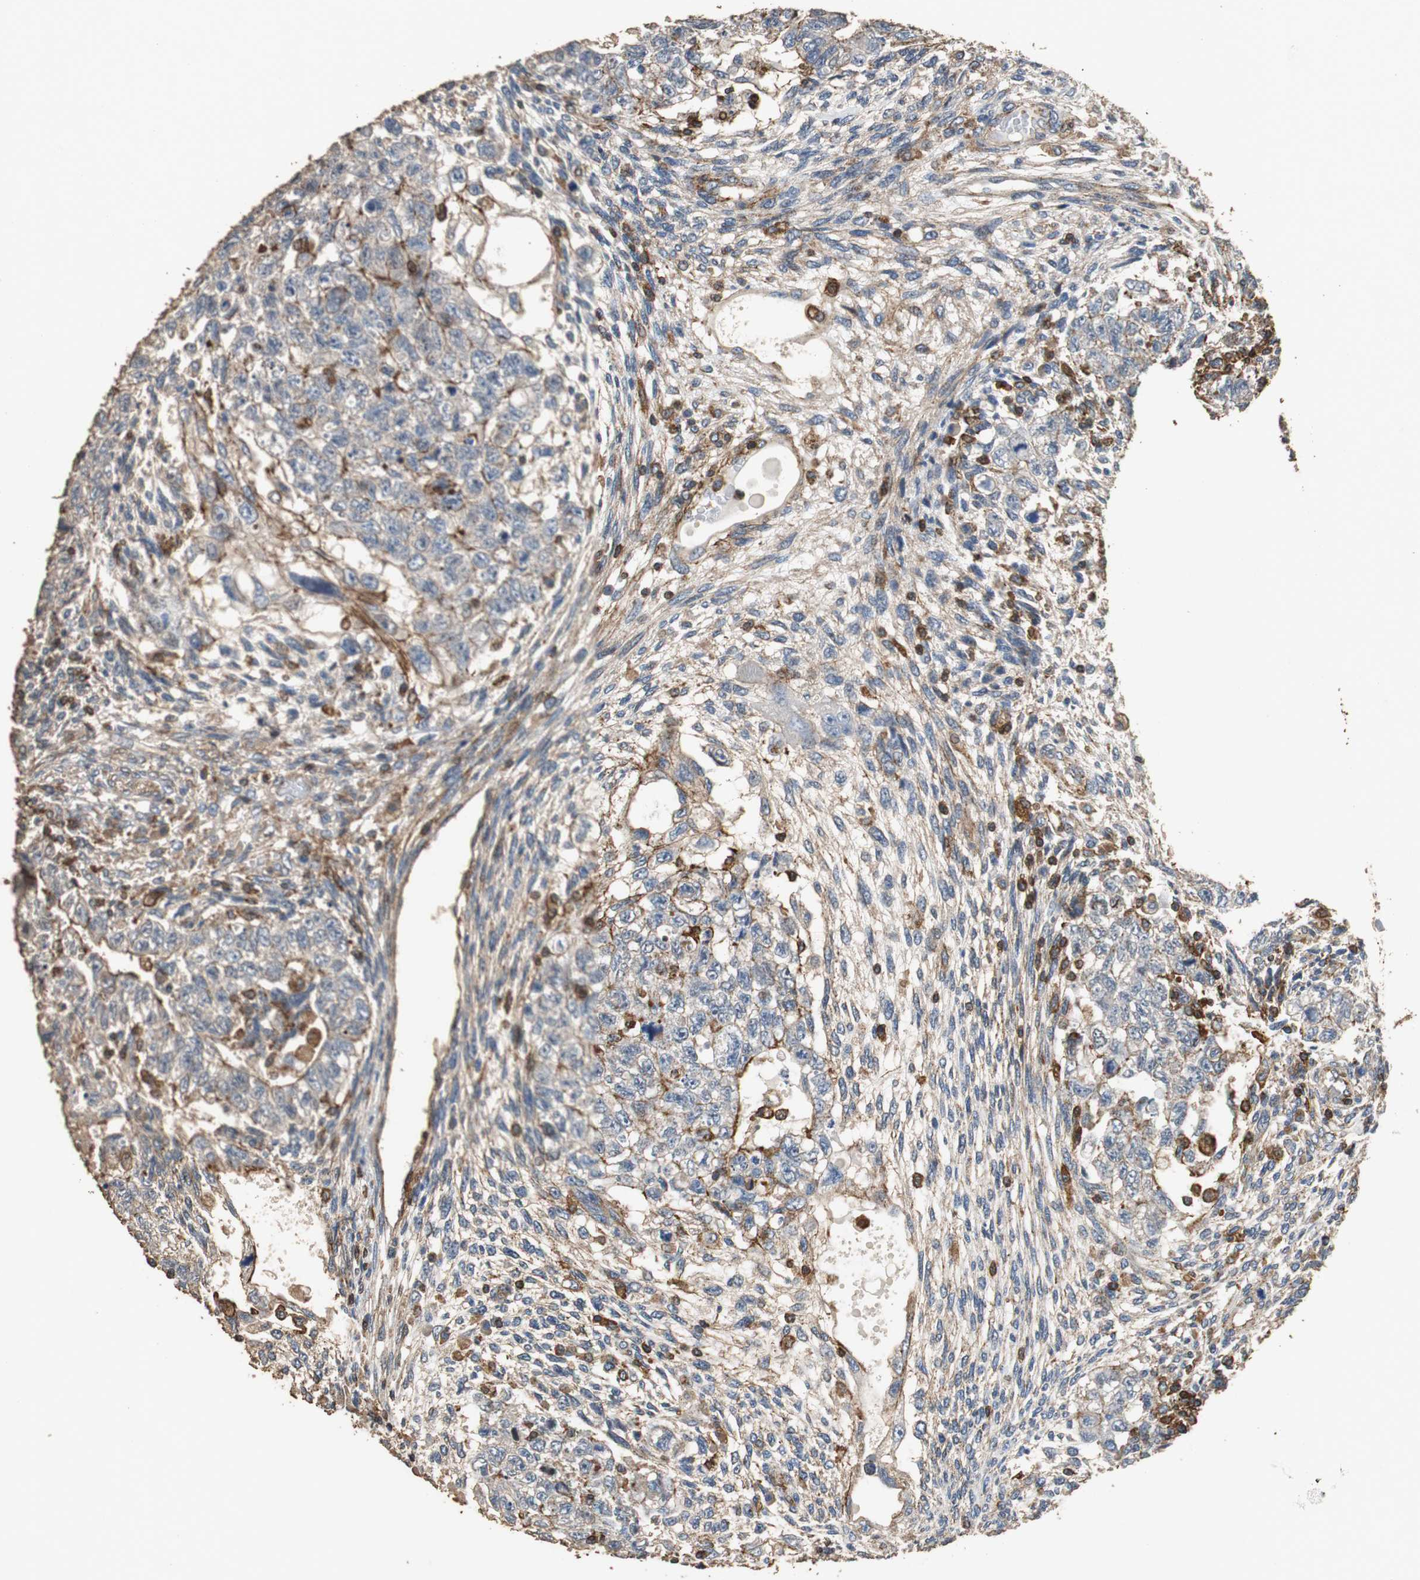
{"staining": {"intensity": "moderate", "quantity": "<25%", "location": "cytoplasmic/membranous"}, "tissue": "testis cancer", "cell_type": "Tumor cells", "image_type": "cancer", "snomed": [{"axis": "morphology", "description": "Normal tissue, NOS"}, {"axis": "morphology", "description": "Carcinoma, Embryonal, NOS"}, {"axis": "topography", "description": "Testis"}], "caption": "Protein staining of embryonal carcinoma (testis) tissue demonstrates moderate cytoplasmic/membranous positivity in about <25% of tumor cells. (brown staining indicates protein expression, while blue staining denotes nuclei).", "gene": "PRKRA", "patient": {"sex": "male", "age": 36}}